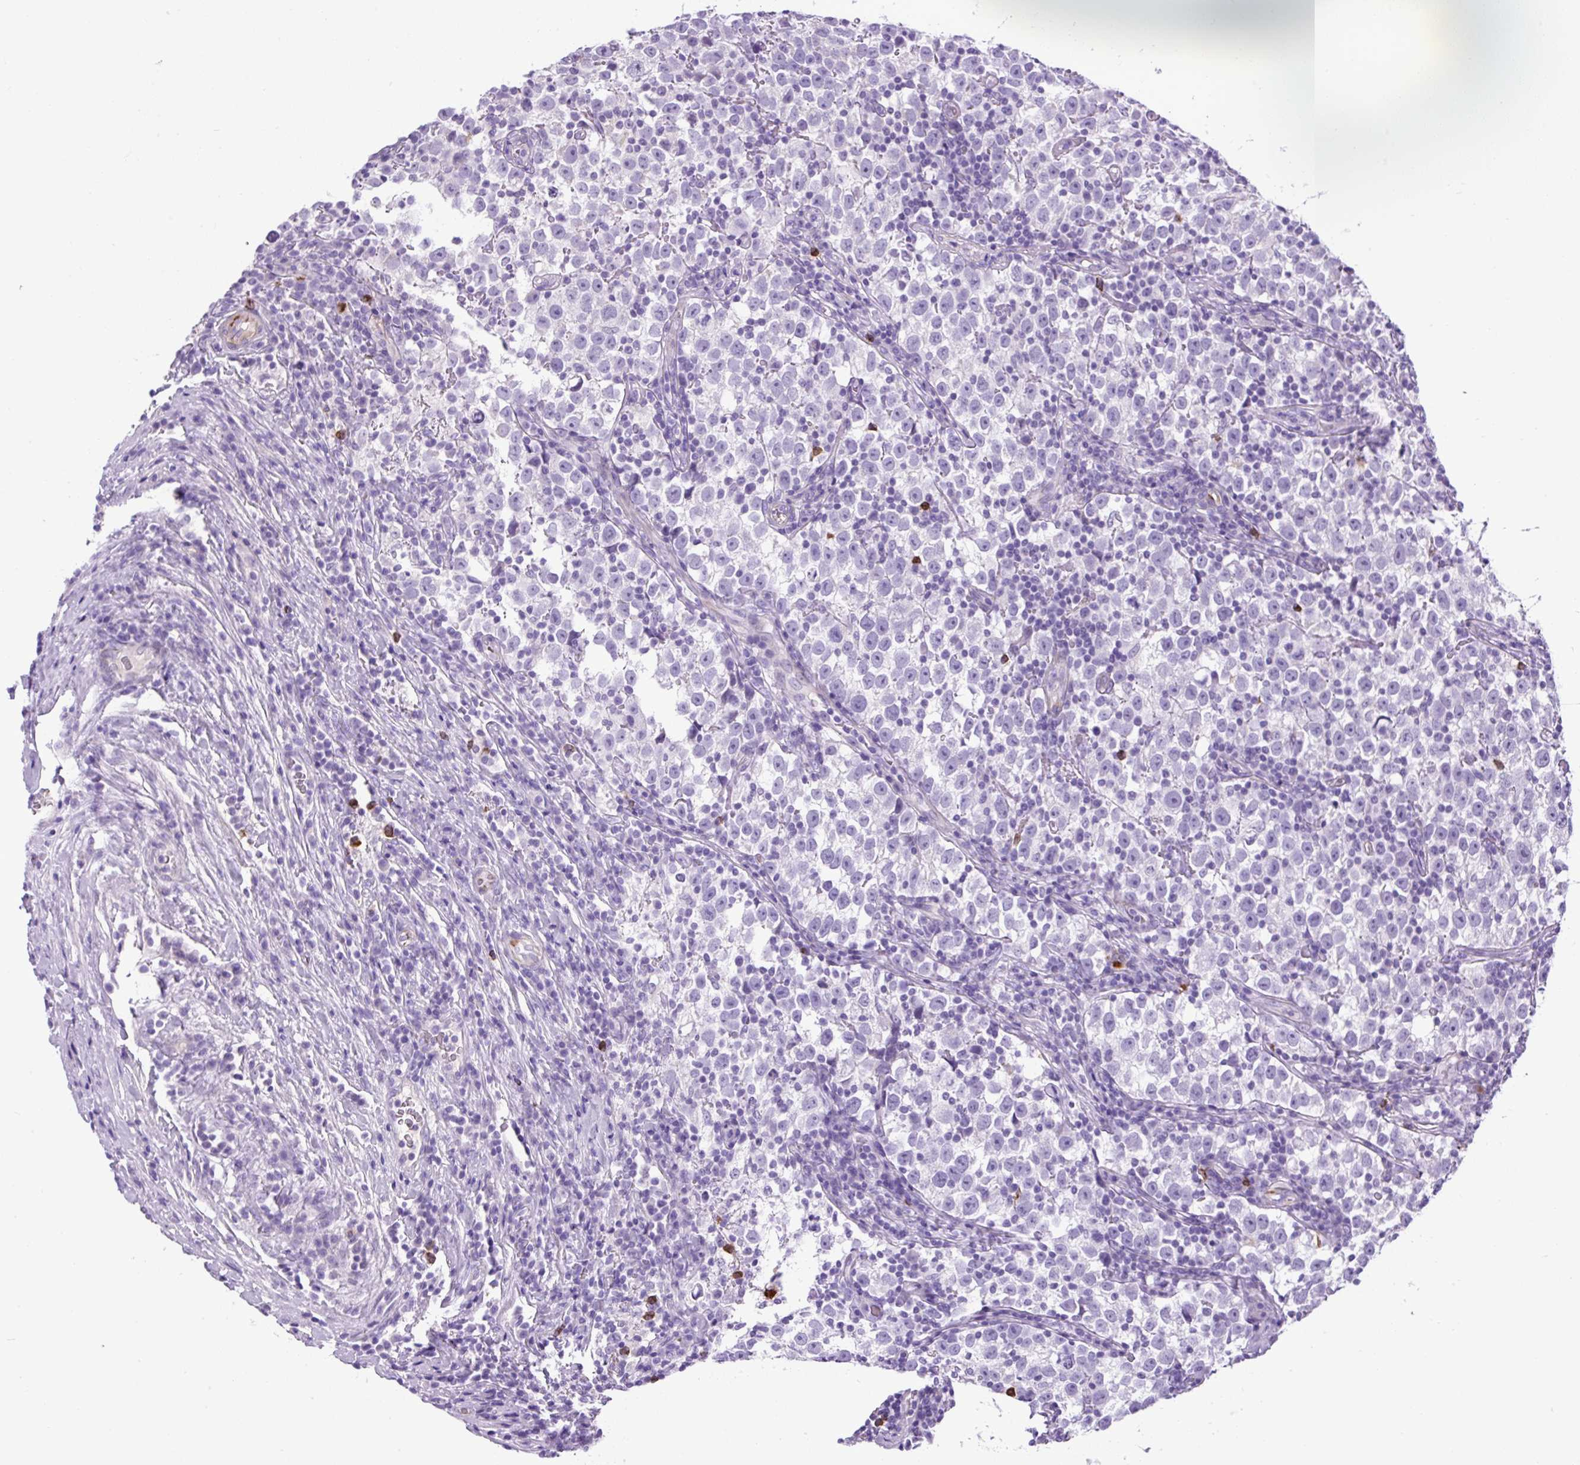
{"staining": {"intensity": "negative", "quantity": "none", "location": "none"}, "tissue": "testis cancer", "cell_type": "Tumor cells", "image_type": "cancer", "snomed": [{"axis": "morphology", "description": "Normal tissue, NOS"}, {"axis": "morphology", "description": "Seminoma, NOS"}, {"axis": "topography", "description": "Testis"}], "caption": "IHC of human testis cancer (seminoma) shows no expression in tumor cells.", "gene": "VWA7", "patient": {"sex": "male", "age": 43}}